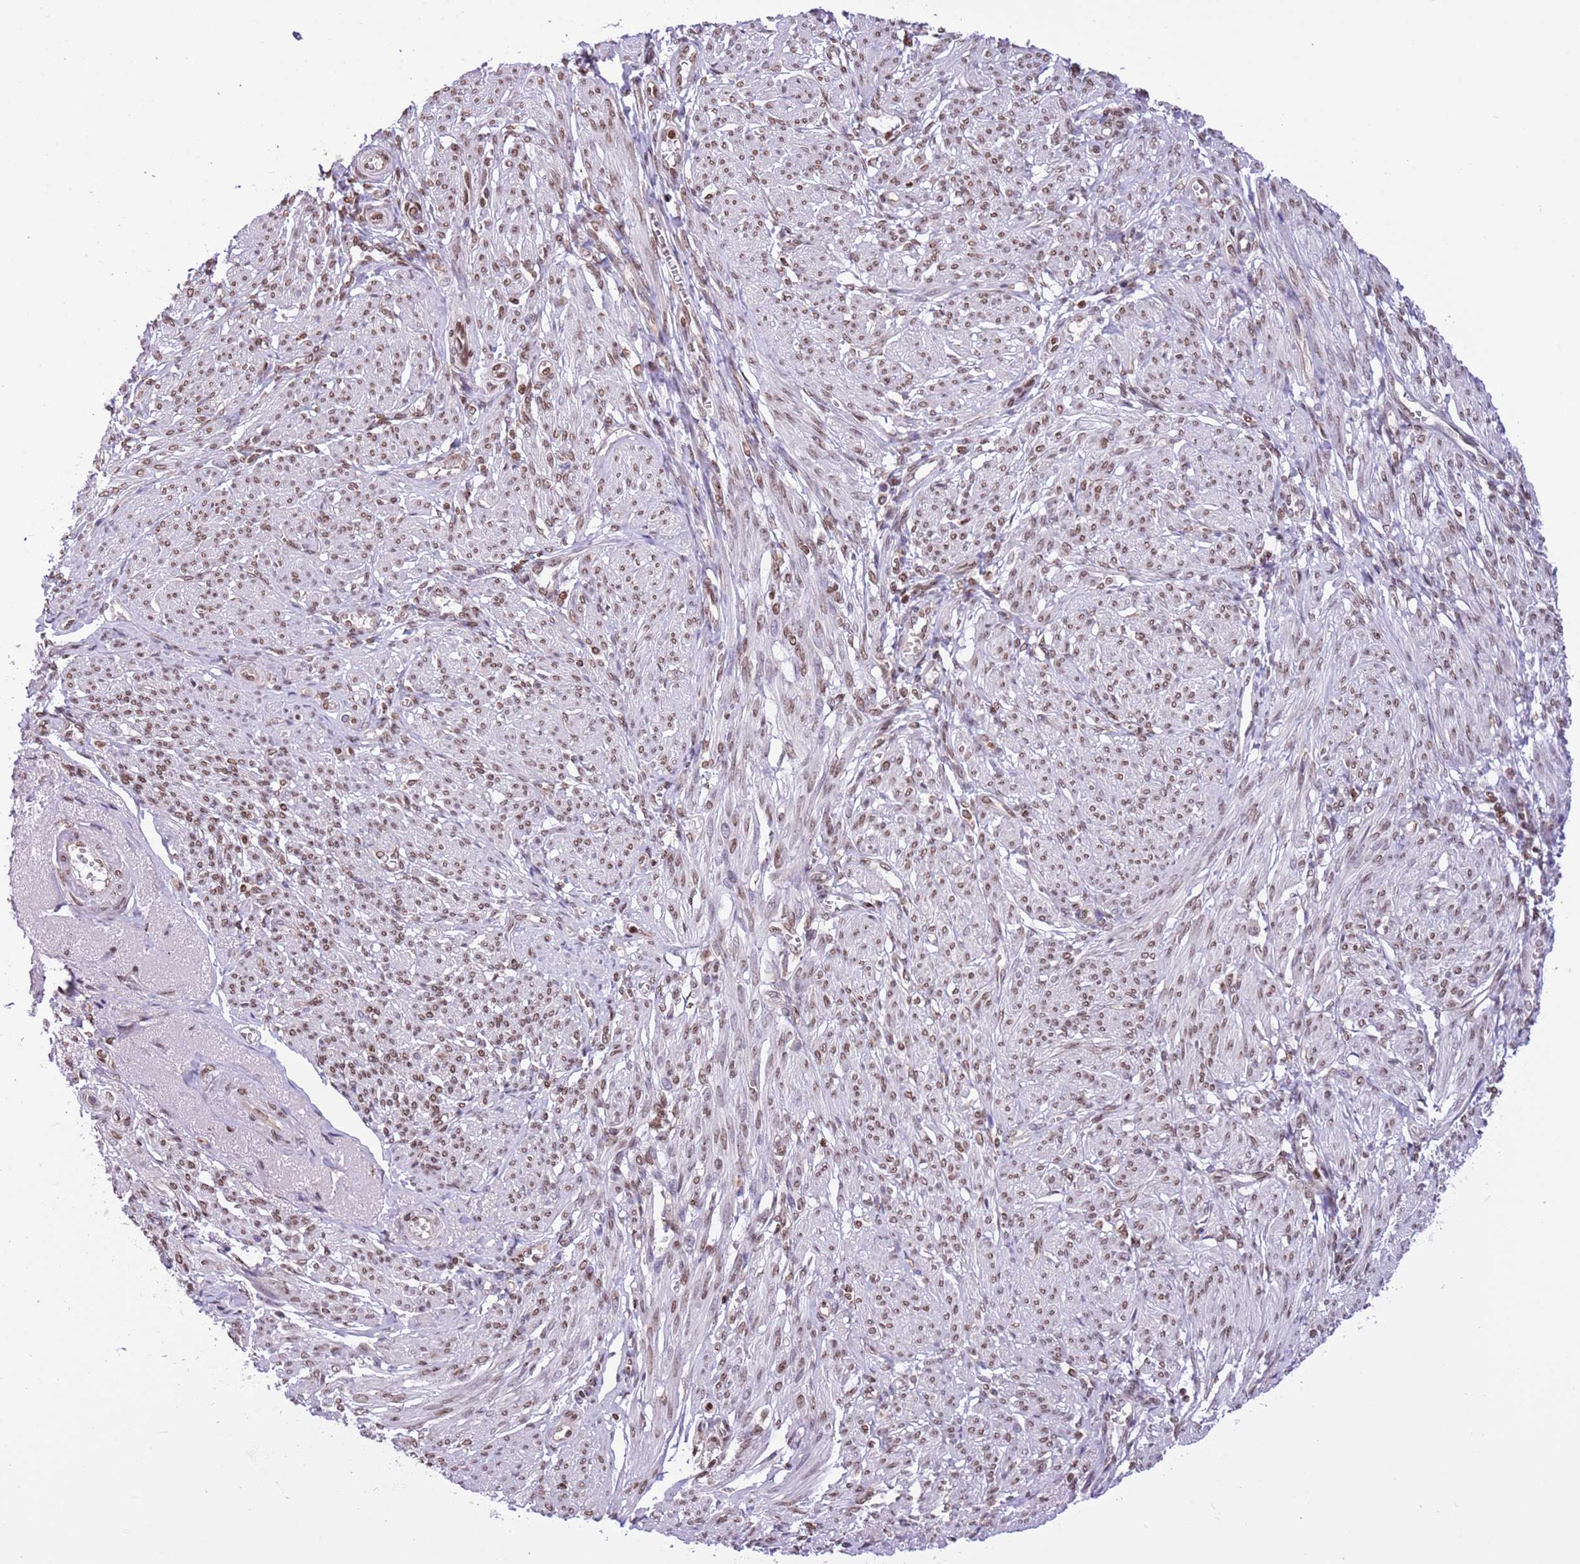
{"staining": {"intensity": "moderate", "quantity": ">75%", "location": "nuclear"}, "tissue": "smooth muscle", "cell_type": "Smooth muscle cells", "image_type": "normal", "snomed": [{"axis": "morphology", "description": "Normal tissue, NOS"}, {"axis": "topography", "description": "Smooth muscle"}], "caption": "This image exhibits immunohistochemistry staining of normal human smooth muscle, with medium moderate nuclear expression in about >75% of smooth muscle cells.", "gene": "NRIP1", "patient": {"sex": "female", "age": 39}}